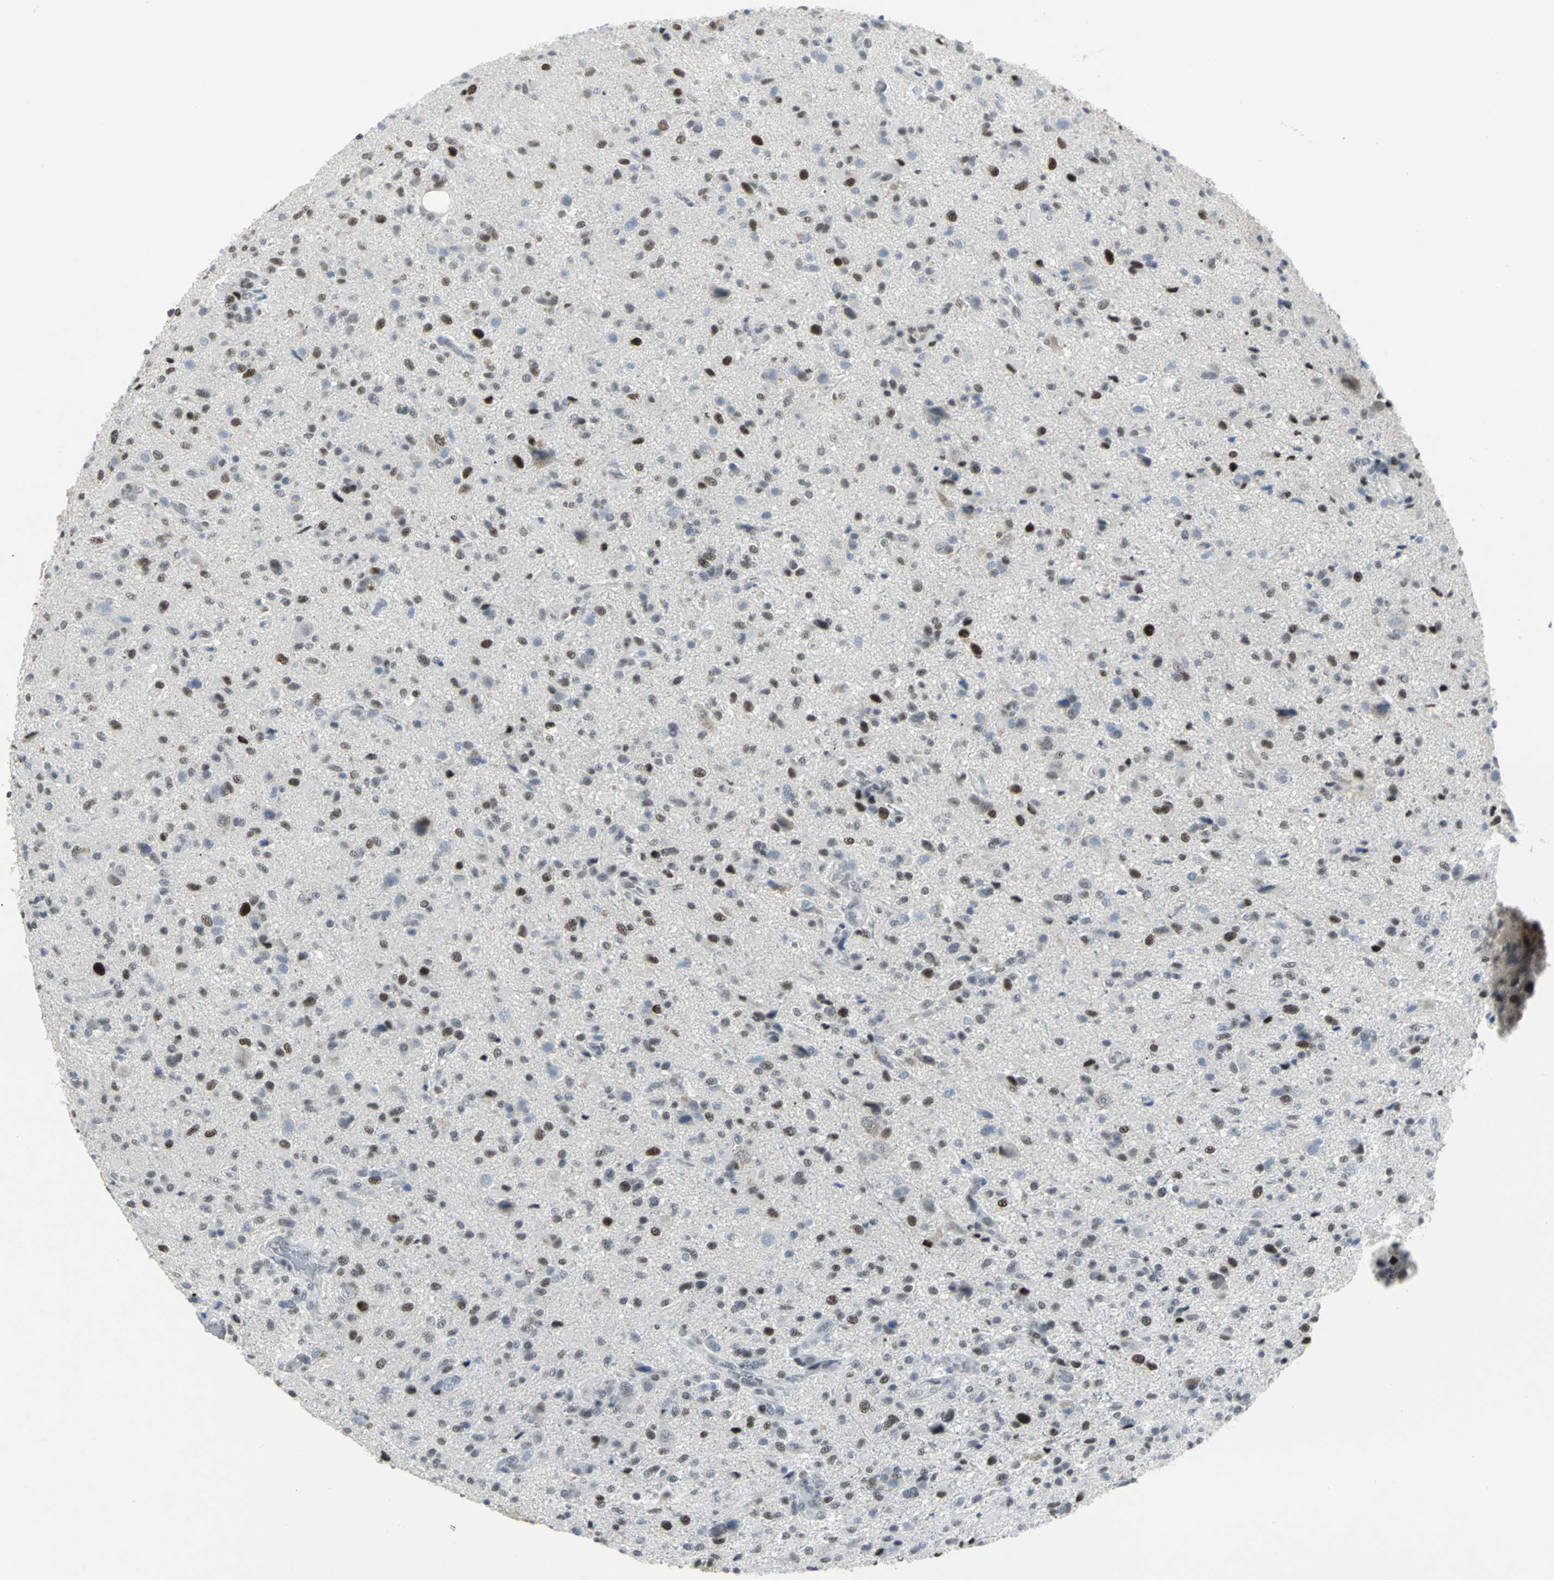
{"staining": {"intensity": "strong", "quantity": "25%-75%", "location": "nuclear"}, "tissue": "glioma", "cell_type": "Tumor cells", "image_type": "cancer", "snomed": [{"axis": "morphology", "description": "Glioma, malignant, High grade"}, {"axis": "topography", "description": "Brain"}], "caption": "Protein staining demonstrates strong nuclear expression in approximately 25%-75% of tumor cells in malignant high-grade glioma. (Brightfield microscopy of DAB IHC at high magnification).", "gene": "RPA1", "patient": {"sex": "male", "age": 71}}